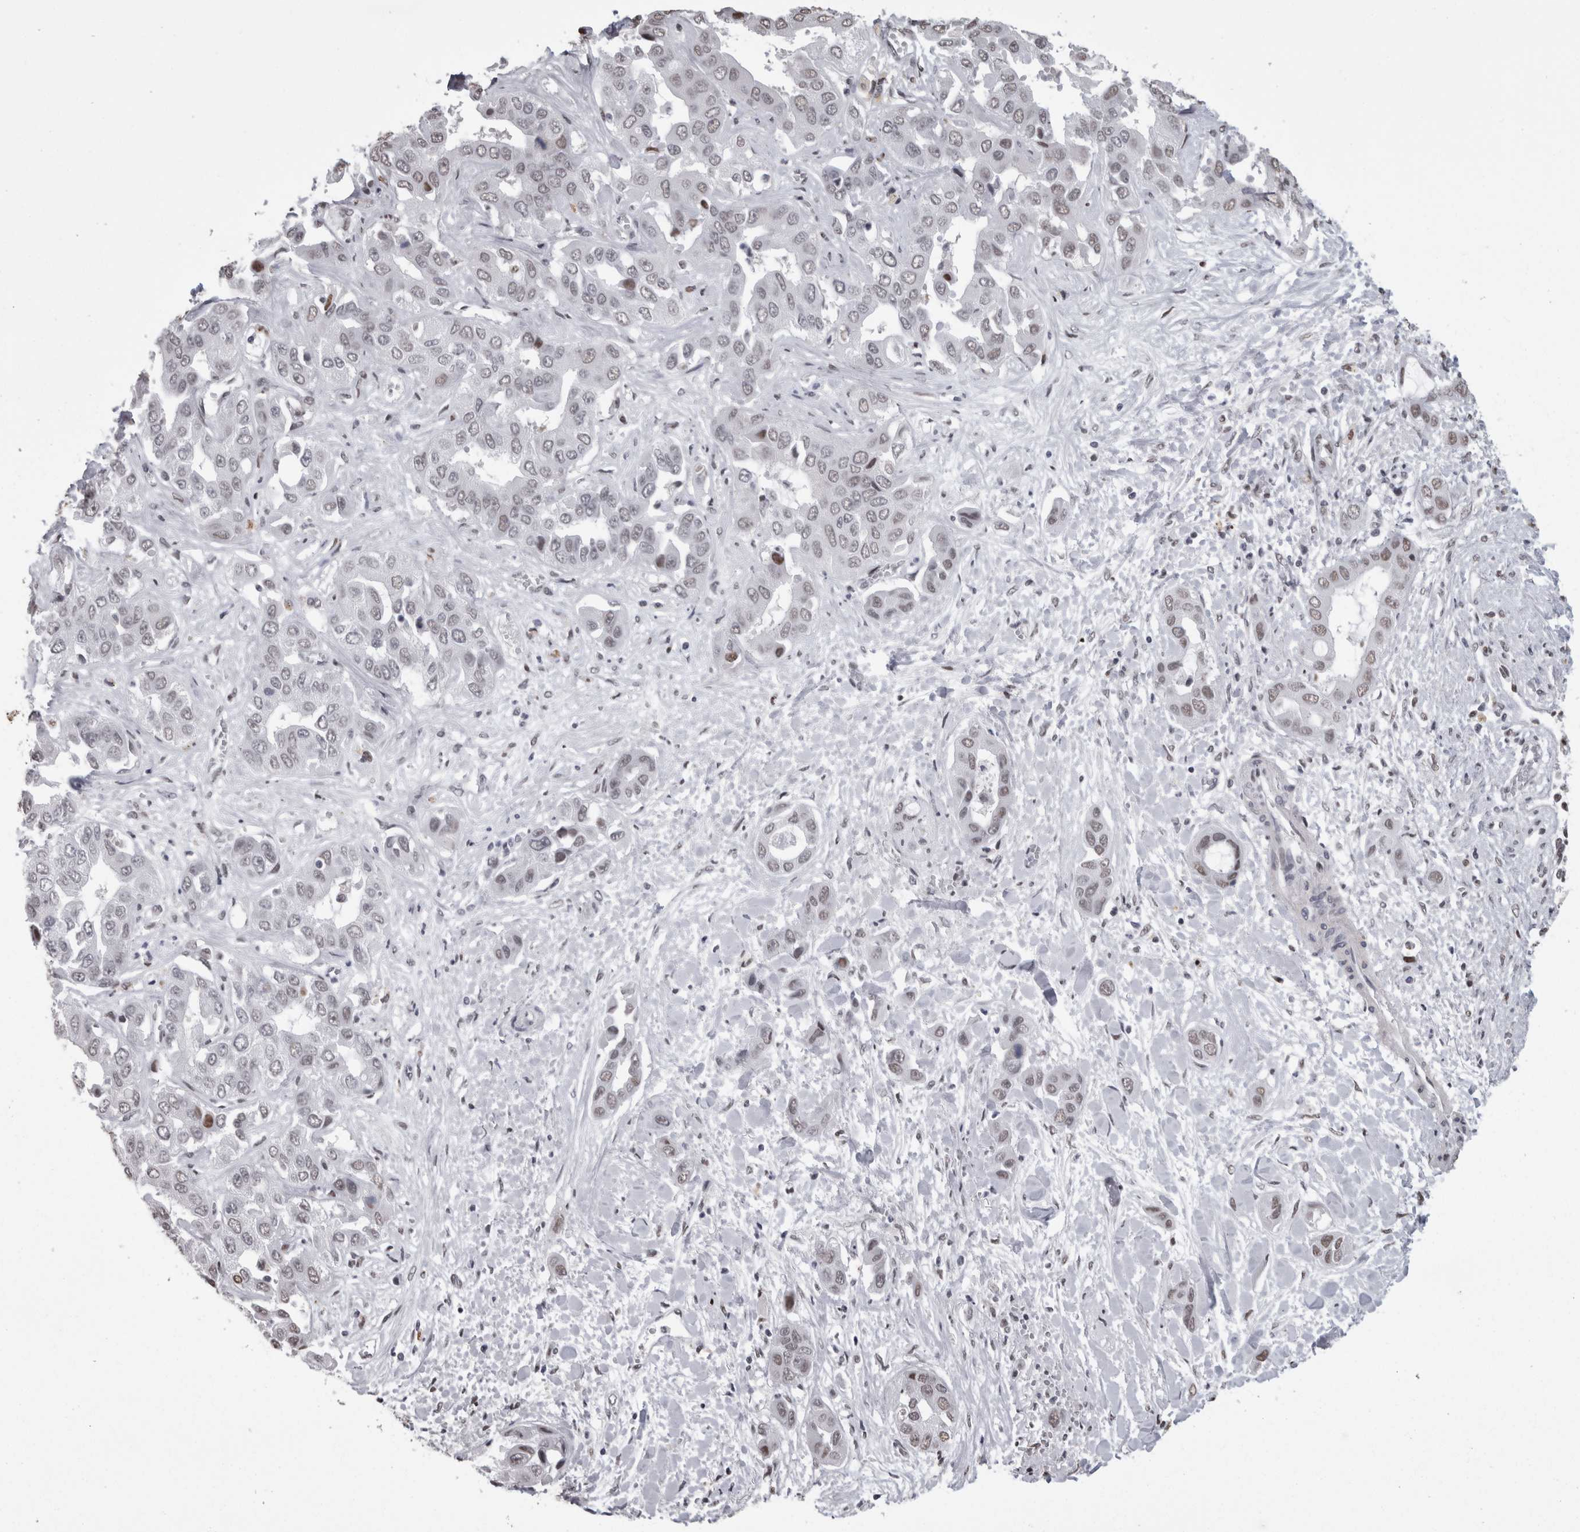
{"staining": {"intensity": "weak", "quantity": "<25%", "location": "nuclear"}, "tissue": "liver cancer", "cell_type": "Tumor cells", "image_type": "cancer", "snomed": [{"axis": "morphology", "description": "Cholangiocarcinoma"}, {"axis": "topography", "description": "Liver"}], "caption": "Immunohistochemistry histopathology image of liver cancer (cholangiocarcinoma) stained for a protein (brown), which shows no expression in tumor cells. (DAB IHC visualized using brightfield microscopy, high magnification).", "gene": "HNRNPM", "patient": {"sex": "female", "age": 52}}